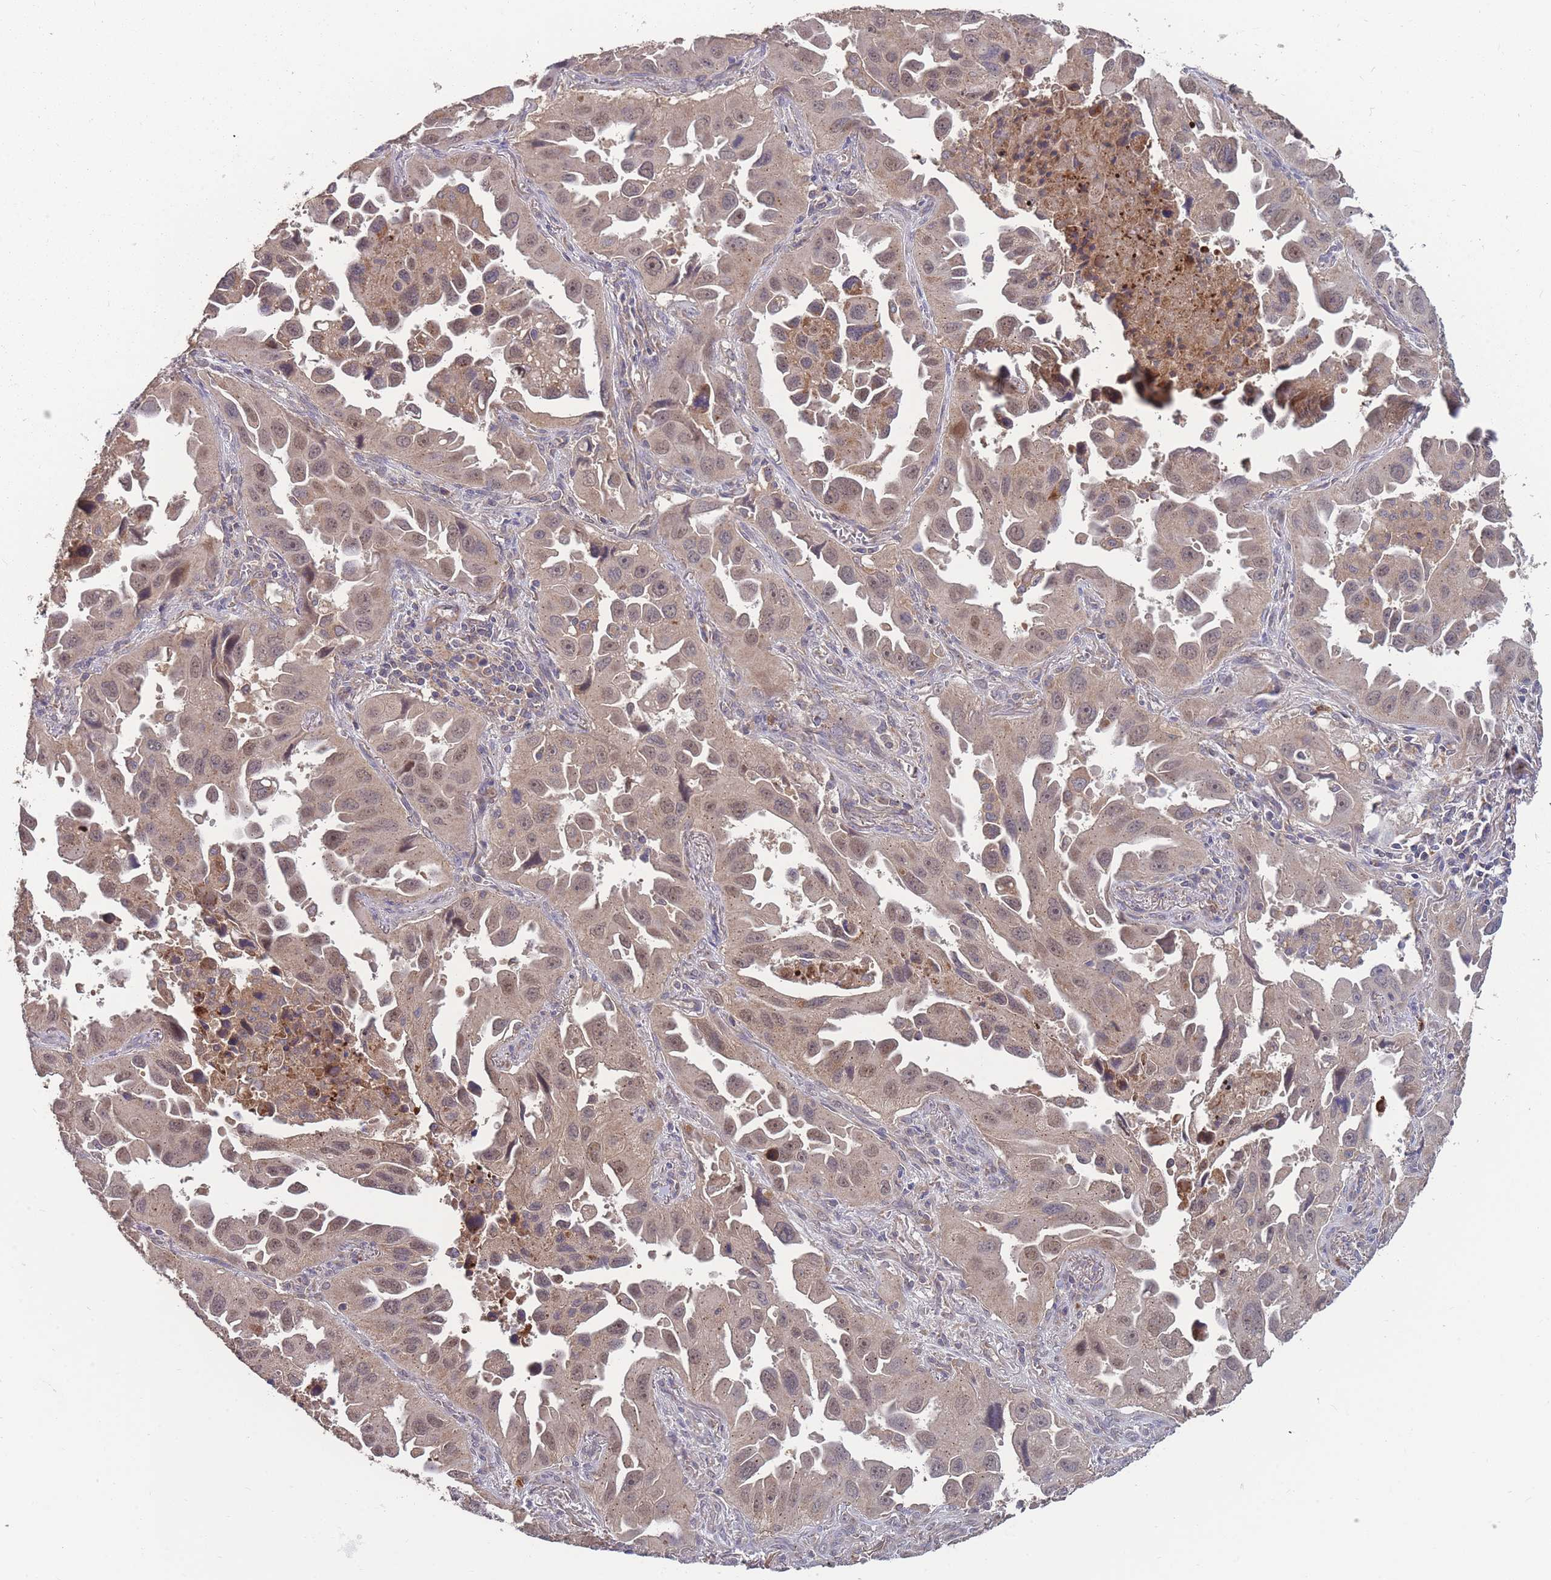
{"staining": {"intensity": "weak", "quantity": "25%-75%", "location": "cytoplasmic/membranous,nuclear"}, "tissue": "lung cancer", "cell_type": "Tumor cells", "image_type": "cancer", "snomed": [{"axis": "morphology", "description": "Adenocarcinoma, NOS"}, {"axis": "topography", "description": "Lung"}], "caption": "A photomicrograph showing weak cytoplasmic/membranous and nuclear positivity in about 25%-75% of tumor cells in adenocarcinoma (lung), as visualized by brown immunohistochemical staining.", "gene": "SLC35B4", "patient": {"sex": "male", "age": 66}}